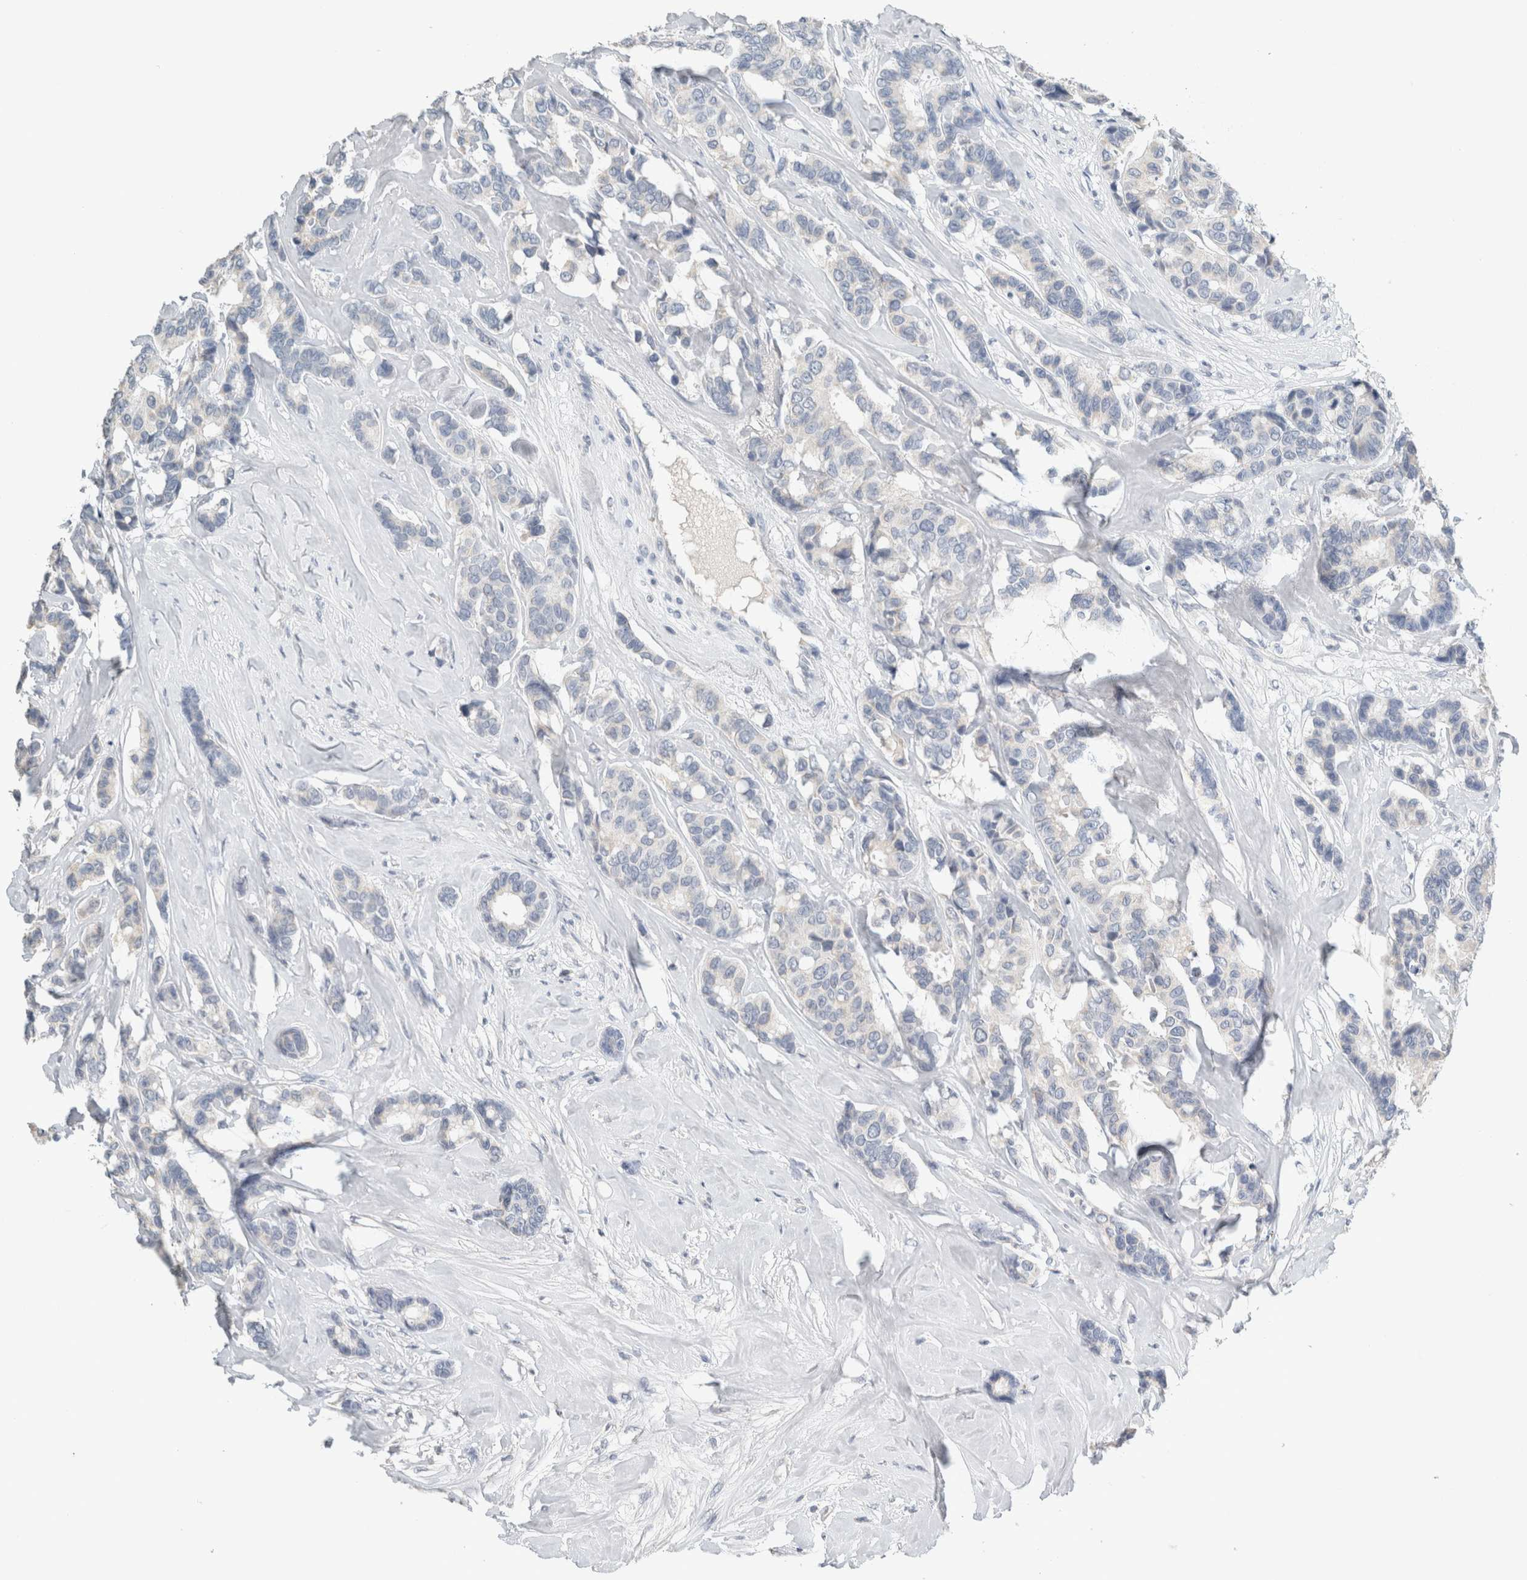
{"staining": {"intensity": "negative", "quantity": "none", "location": "none"}, "tissue": "breast cancer", "cell_type": "Tumor cells", "image_type": "cancer", "snomed": [{"axis": "morphology", "description": "Duct carcinoma"}, {"axis": "topography", "description": "Breast"}], "caption": "This is a photomicrograph of IHC staining of infiltrating ductal carcinoma (breast), which shows no expression in tumor cells.", "gene": "CRAT", "patient": {"sex": "female", "age": 87}}